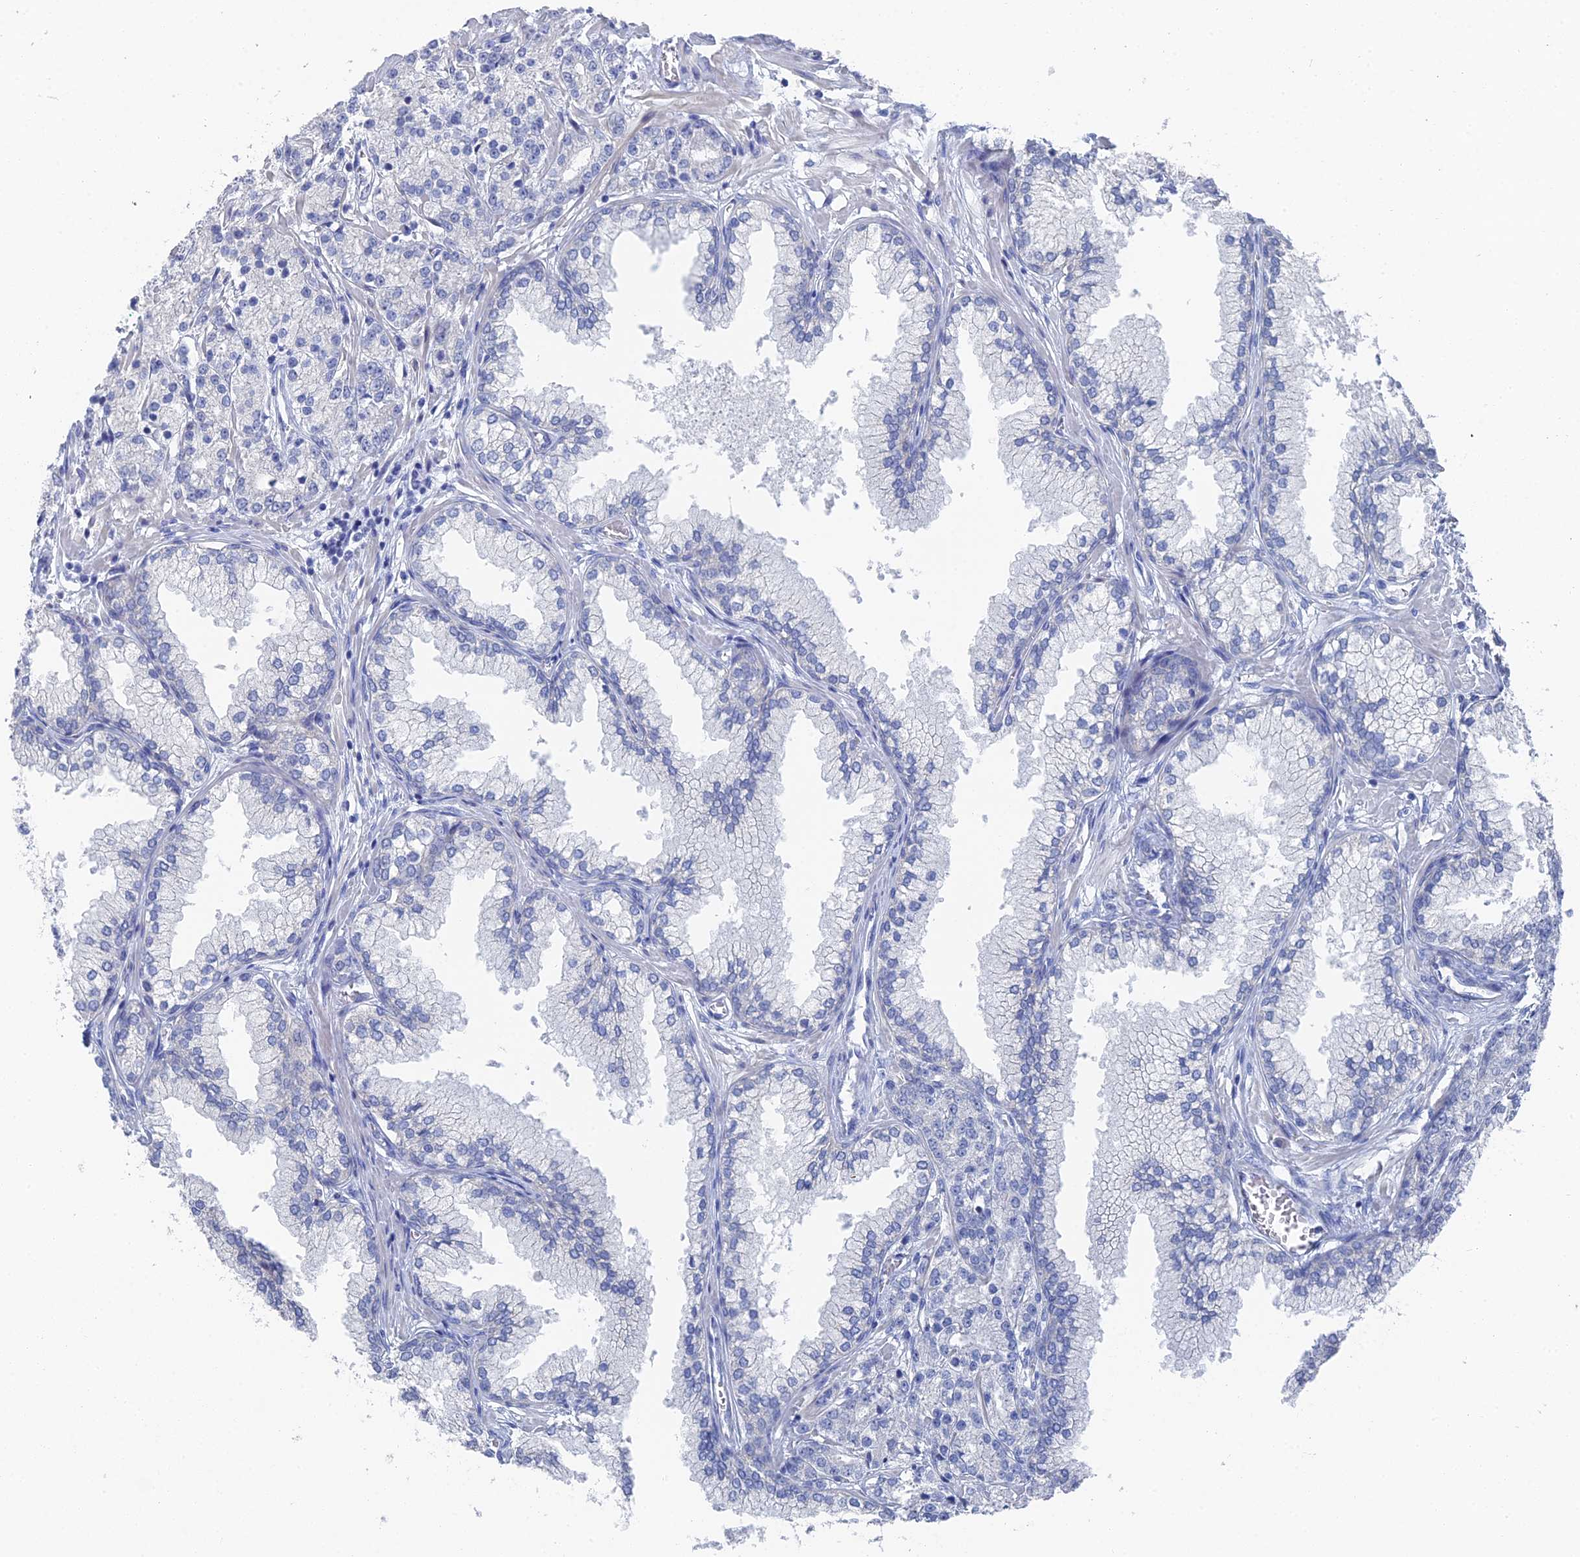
{"staining": {"intensity": "negative", "quantity": "none", "location": "none"}, "tissue": "prostate cancer", "cell_type": "Tumor cells", "image_type": "cancer", "snomed": [{"axis": "morphology", "description": "Adenocarcinoma, High grade"}, {"axis": "topography", "description": "Prostate"}], "caption": "Immunohistochemistry (IHC) of human prostate cancer (high-grade adenocarcinoma) shows no expression in tumor cells.", "gene": "GFAP", "patient": {"sex": "male", "age": 69}}